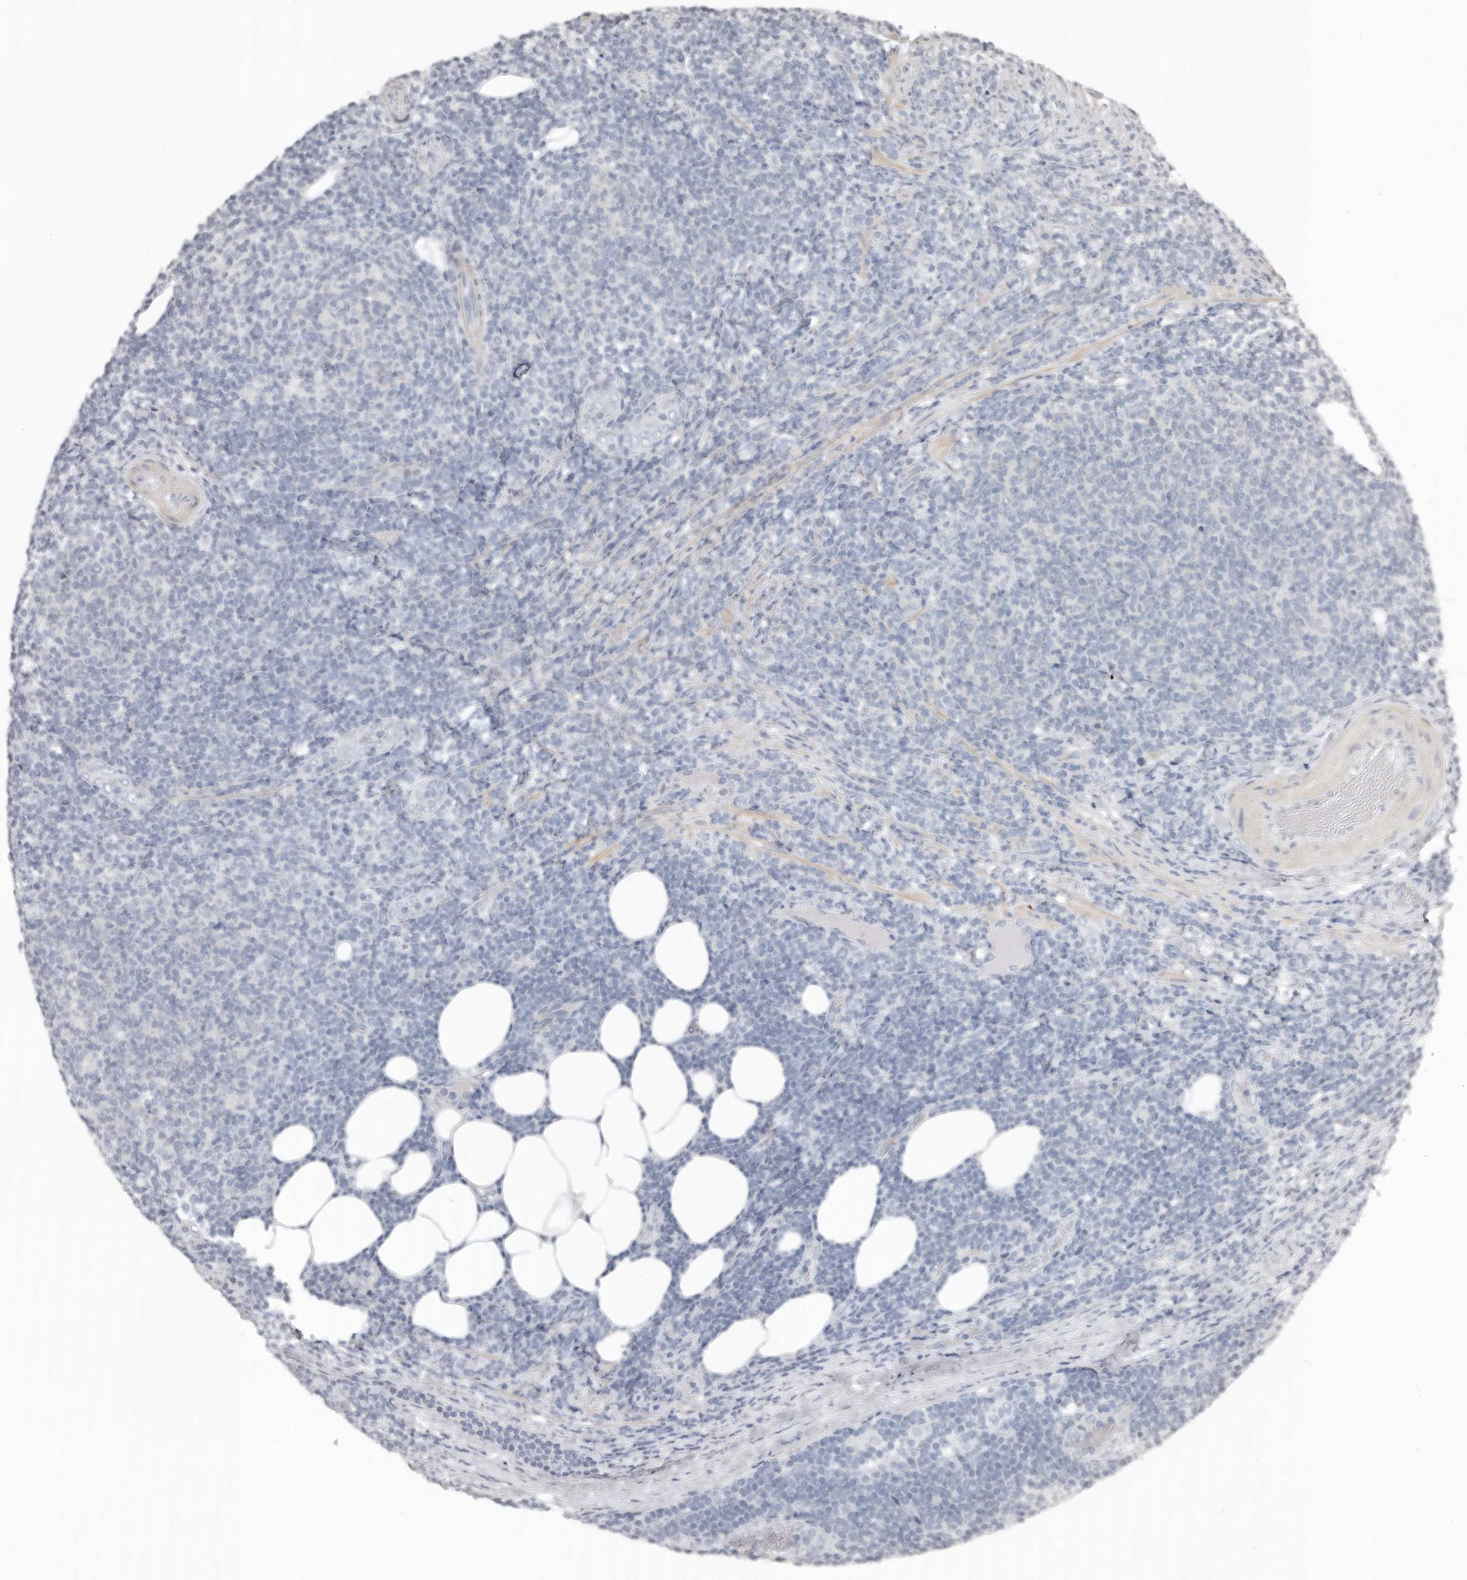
{"staining": {"intensity": "negative", "quantity": "none", "location": "none"}, "tissue": "lymphoma", "cell_type": "Tumor cells", "image_type": "cancer", "snomed": [{"axis": "morphology", "description": "Malignant lymphoma, non-Hodgkin's type, Low grade"}, {"axis": "topography", "description": "Lymph node"}], "caption": "There is no significant expression in tumor cells of low-grade malignant lymphoma, non-Hodgkin's type.", "gene": "AKNAD1", "patient": {"sex": "male", "age": 66}}